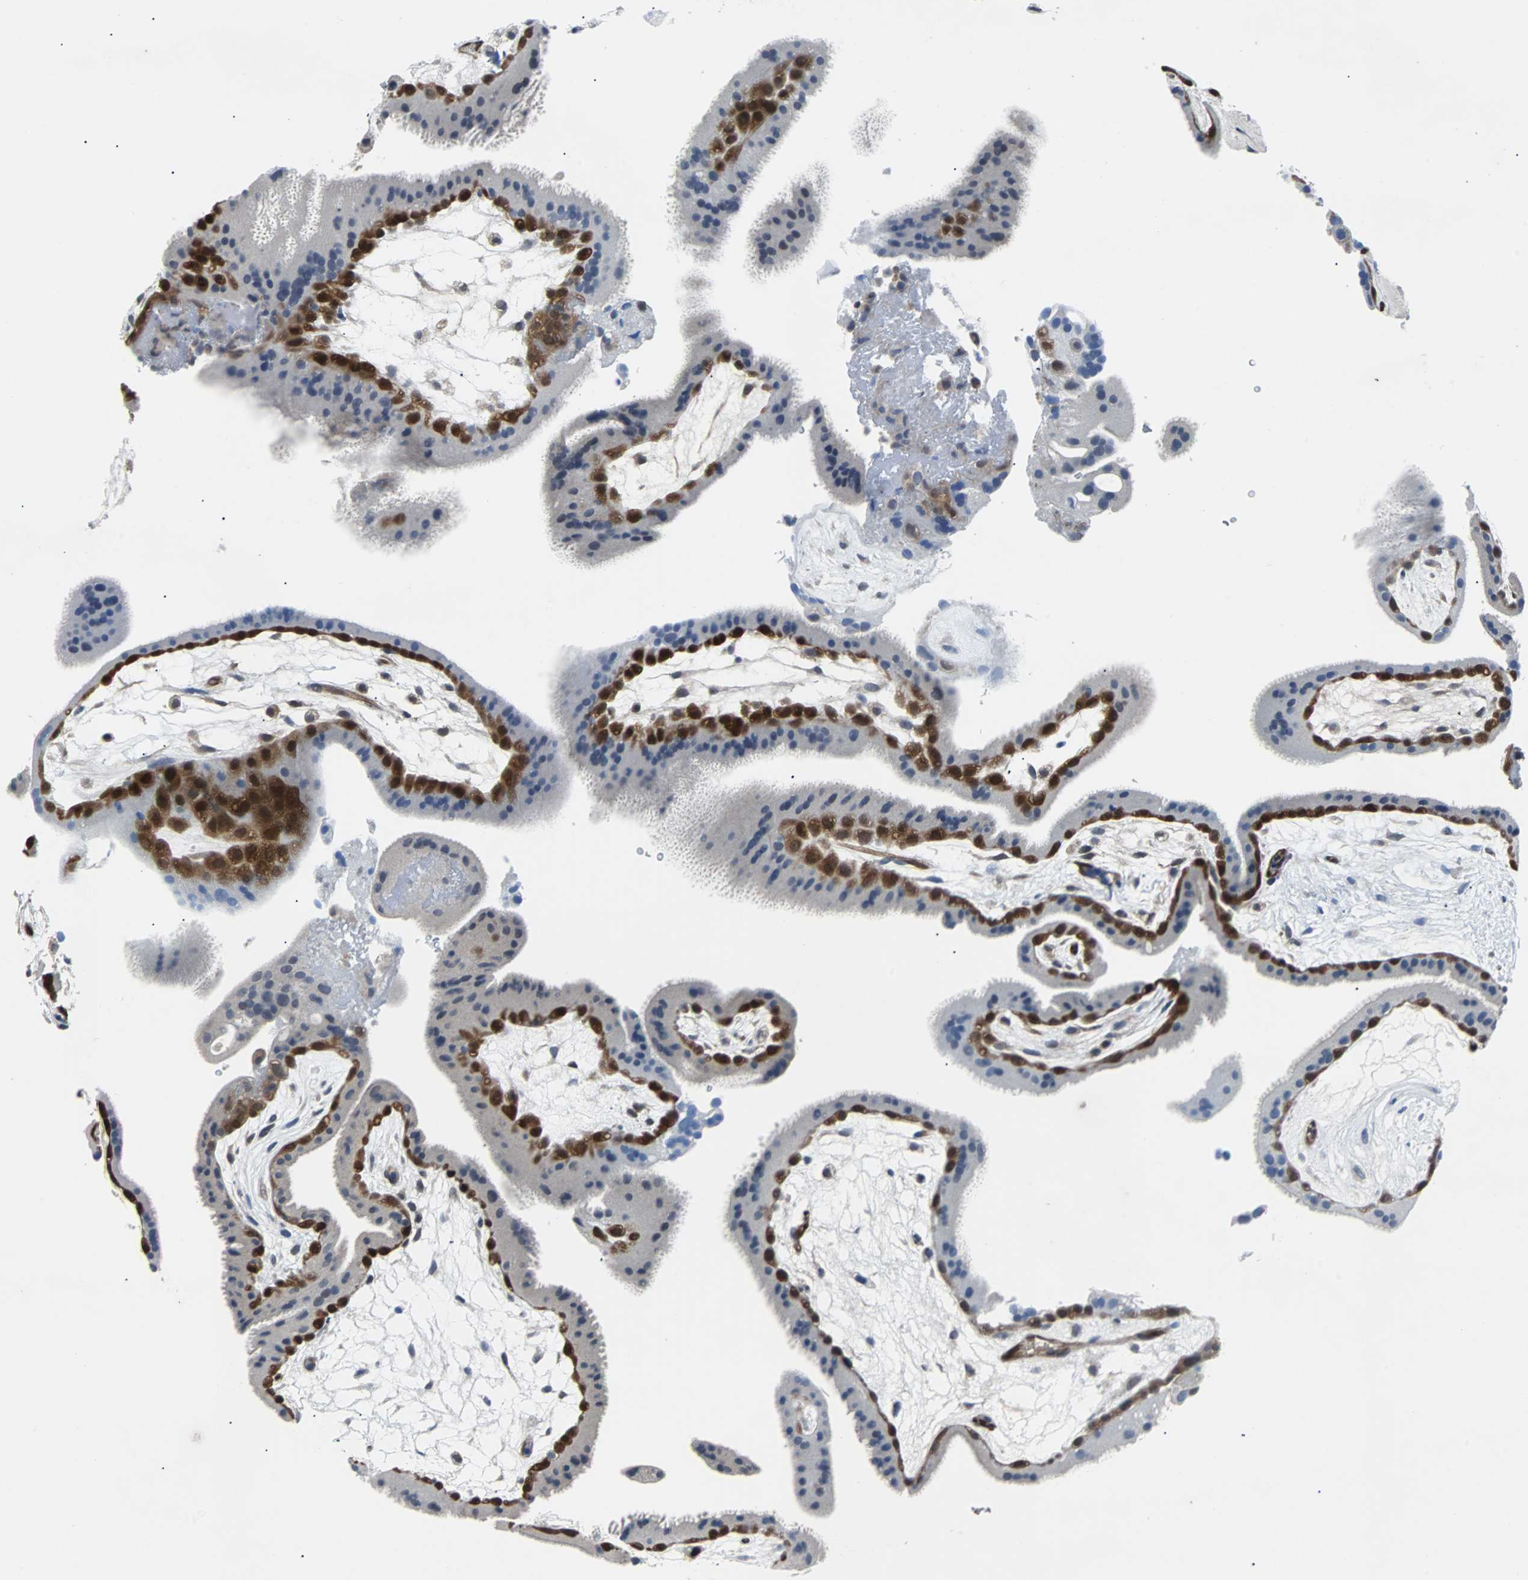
{"staining": {"intensity": "moderate", "quantity": "25%-75%", "location": "cytoplasmic/membranous,nuclear"}, "tissue": "placenta", "cell_type": "Trophoblastic cells", "image_type": "normal", "snomed": [{"axis": "morphology", "description": "Normal tissue, NOS"}, {"axis": "topography", "description": "Placenta"}], "caption": "Protein staining displays moderate cytoplasmic/membranous,nuclear positivity in approximately 25%-75% of trophoblastic cells in unremarkable placenta. Nuclei are stained in blue.", "gene": "MAP2K6", "patient": {"sex": "female", "age": 19}}